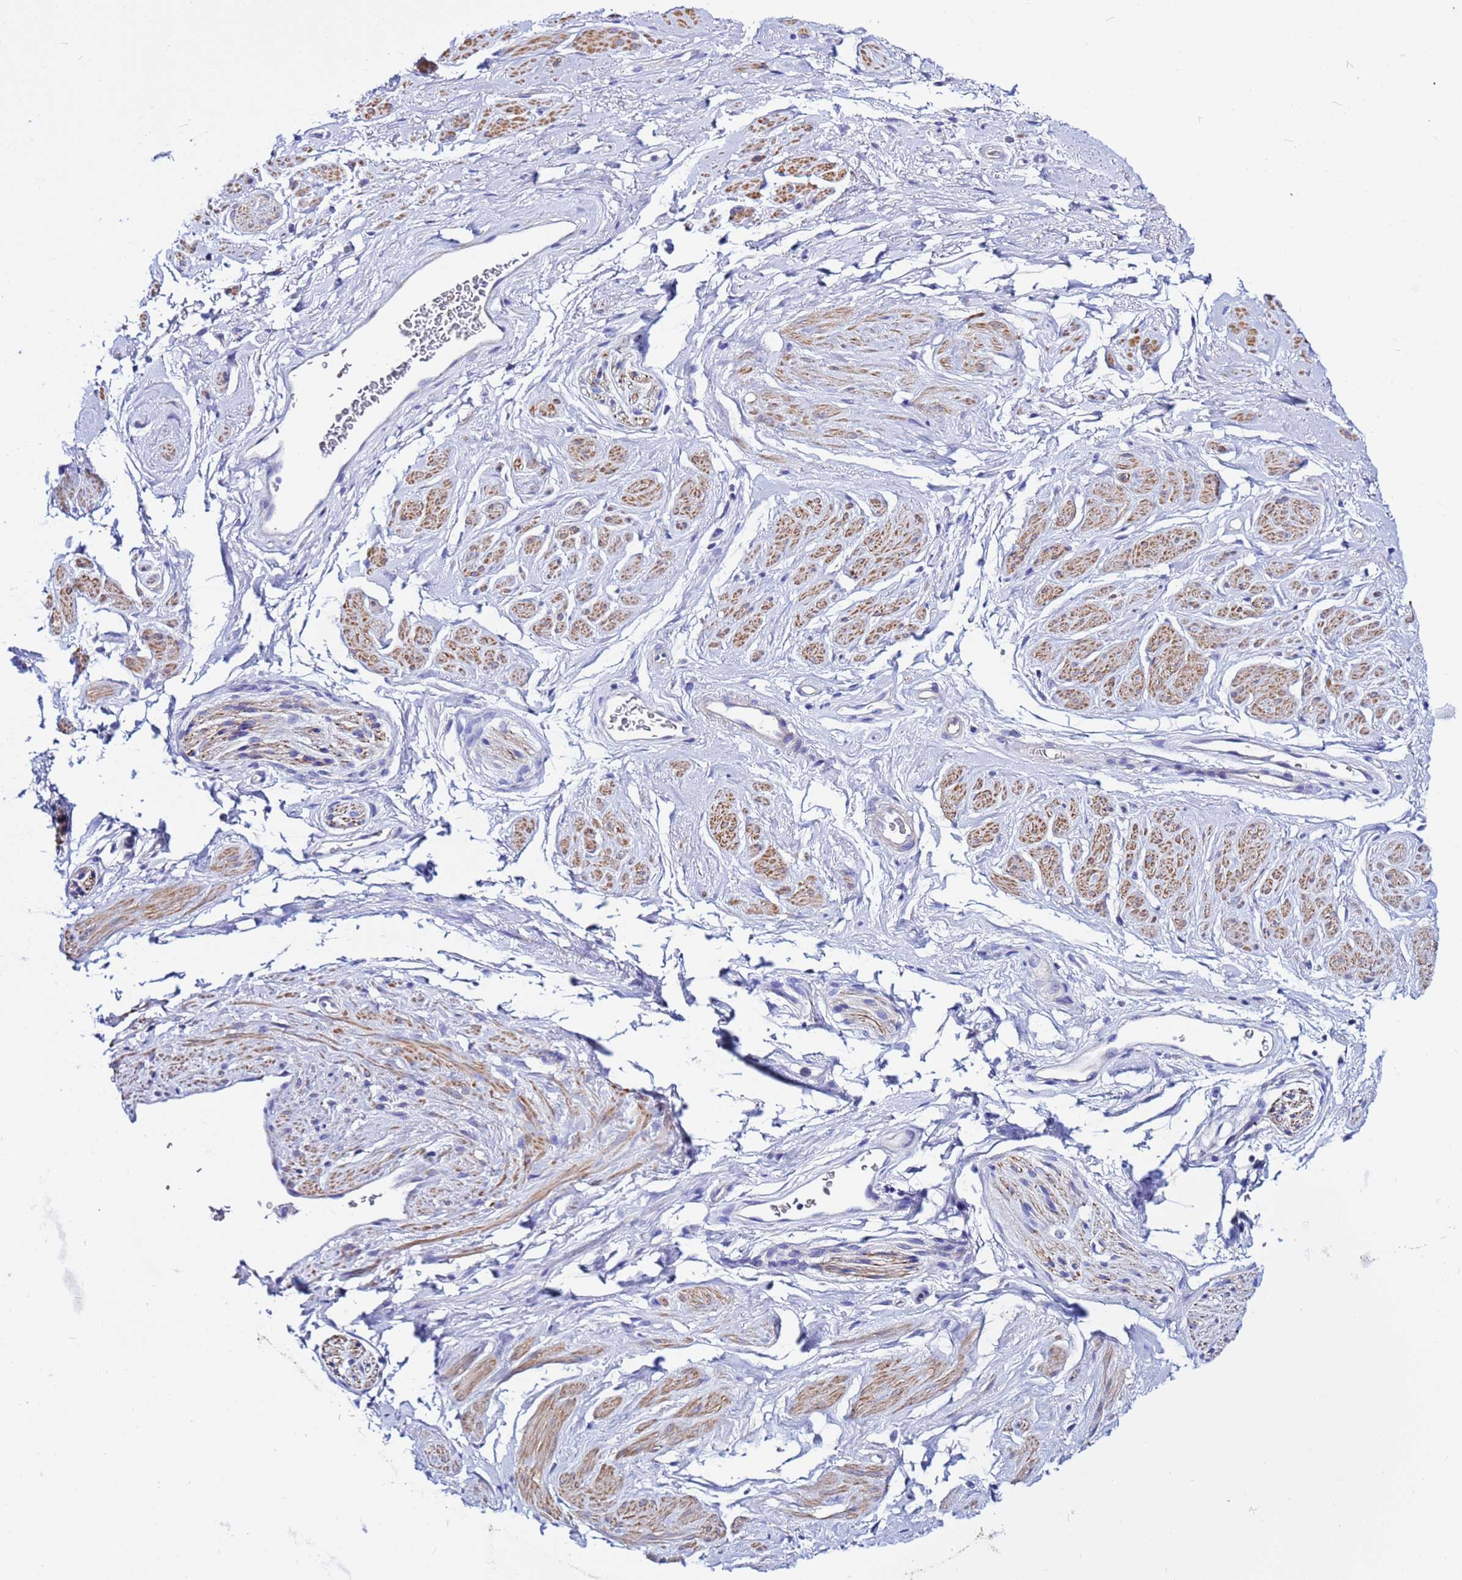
{"staining": {"intensity": "negative", "quantity": "none", "location": "none"}, "tissue": "adipose tissue", "cell_type": "Adipocytes", "image_type": "normal", "snomed": [{"axis": "morphology", "description": "Normal tissue, NOS"}, {"axis": "morphology", "description": "Adenocarcinoma, NOS"}, {"axis": "topography", "description": "Rectum"}, {"axis": "topography", "description": "Vagina"}, {"axis": "topography", "description": "Peripheral nerve tissue"}], "caption": "Immunohistochemical staining of benign human adipose tissue demonstrates no significant staining in adipocytes.", "gene": "USP18", "patient": {"sex": "female", "age": 71}}